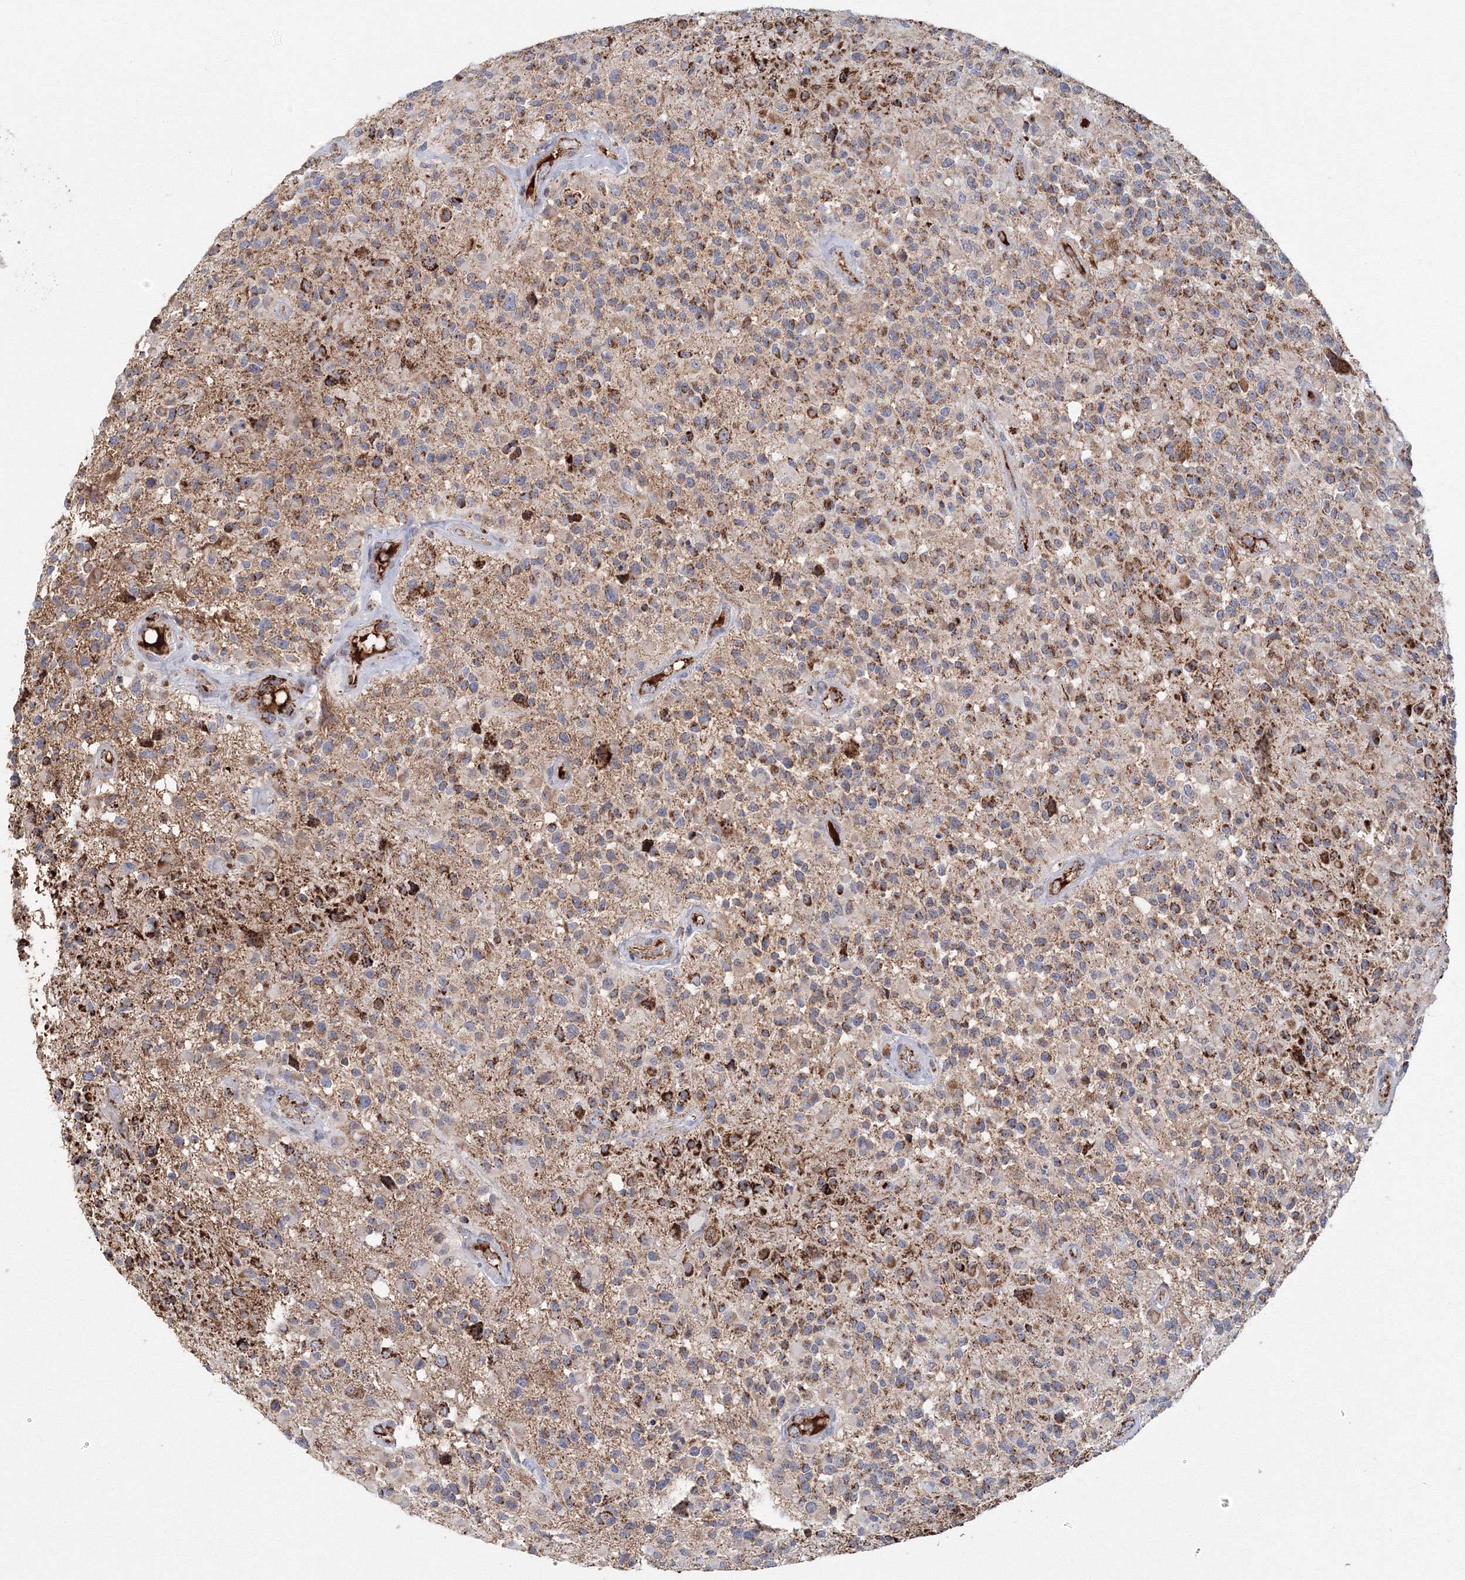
{"staining": {"intensity": "strong", "quantity": ">75%", "location": "cytoplasmic/membranous"}, "tissue": "glioma", "cell_type": "Tumor cells", "image_type": "cancer", "snomed": [{"axis": "morphology", "description": "Glioma, malignant, High grade"}, {"axis": "morphology", "description": "Glioblastoma, NOS"}, {"axis": "topography", "description": "Brain"}], "caption": "IHC histopathology image of malignant glioma (high-grade) stained for a protein (brown), which reveals high levels of strong cytoplasmic/membranous expression in about >75% of tumor cells.", "gene": "GRPEL1", "patient": {"sex": "male", "age": 60}}